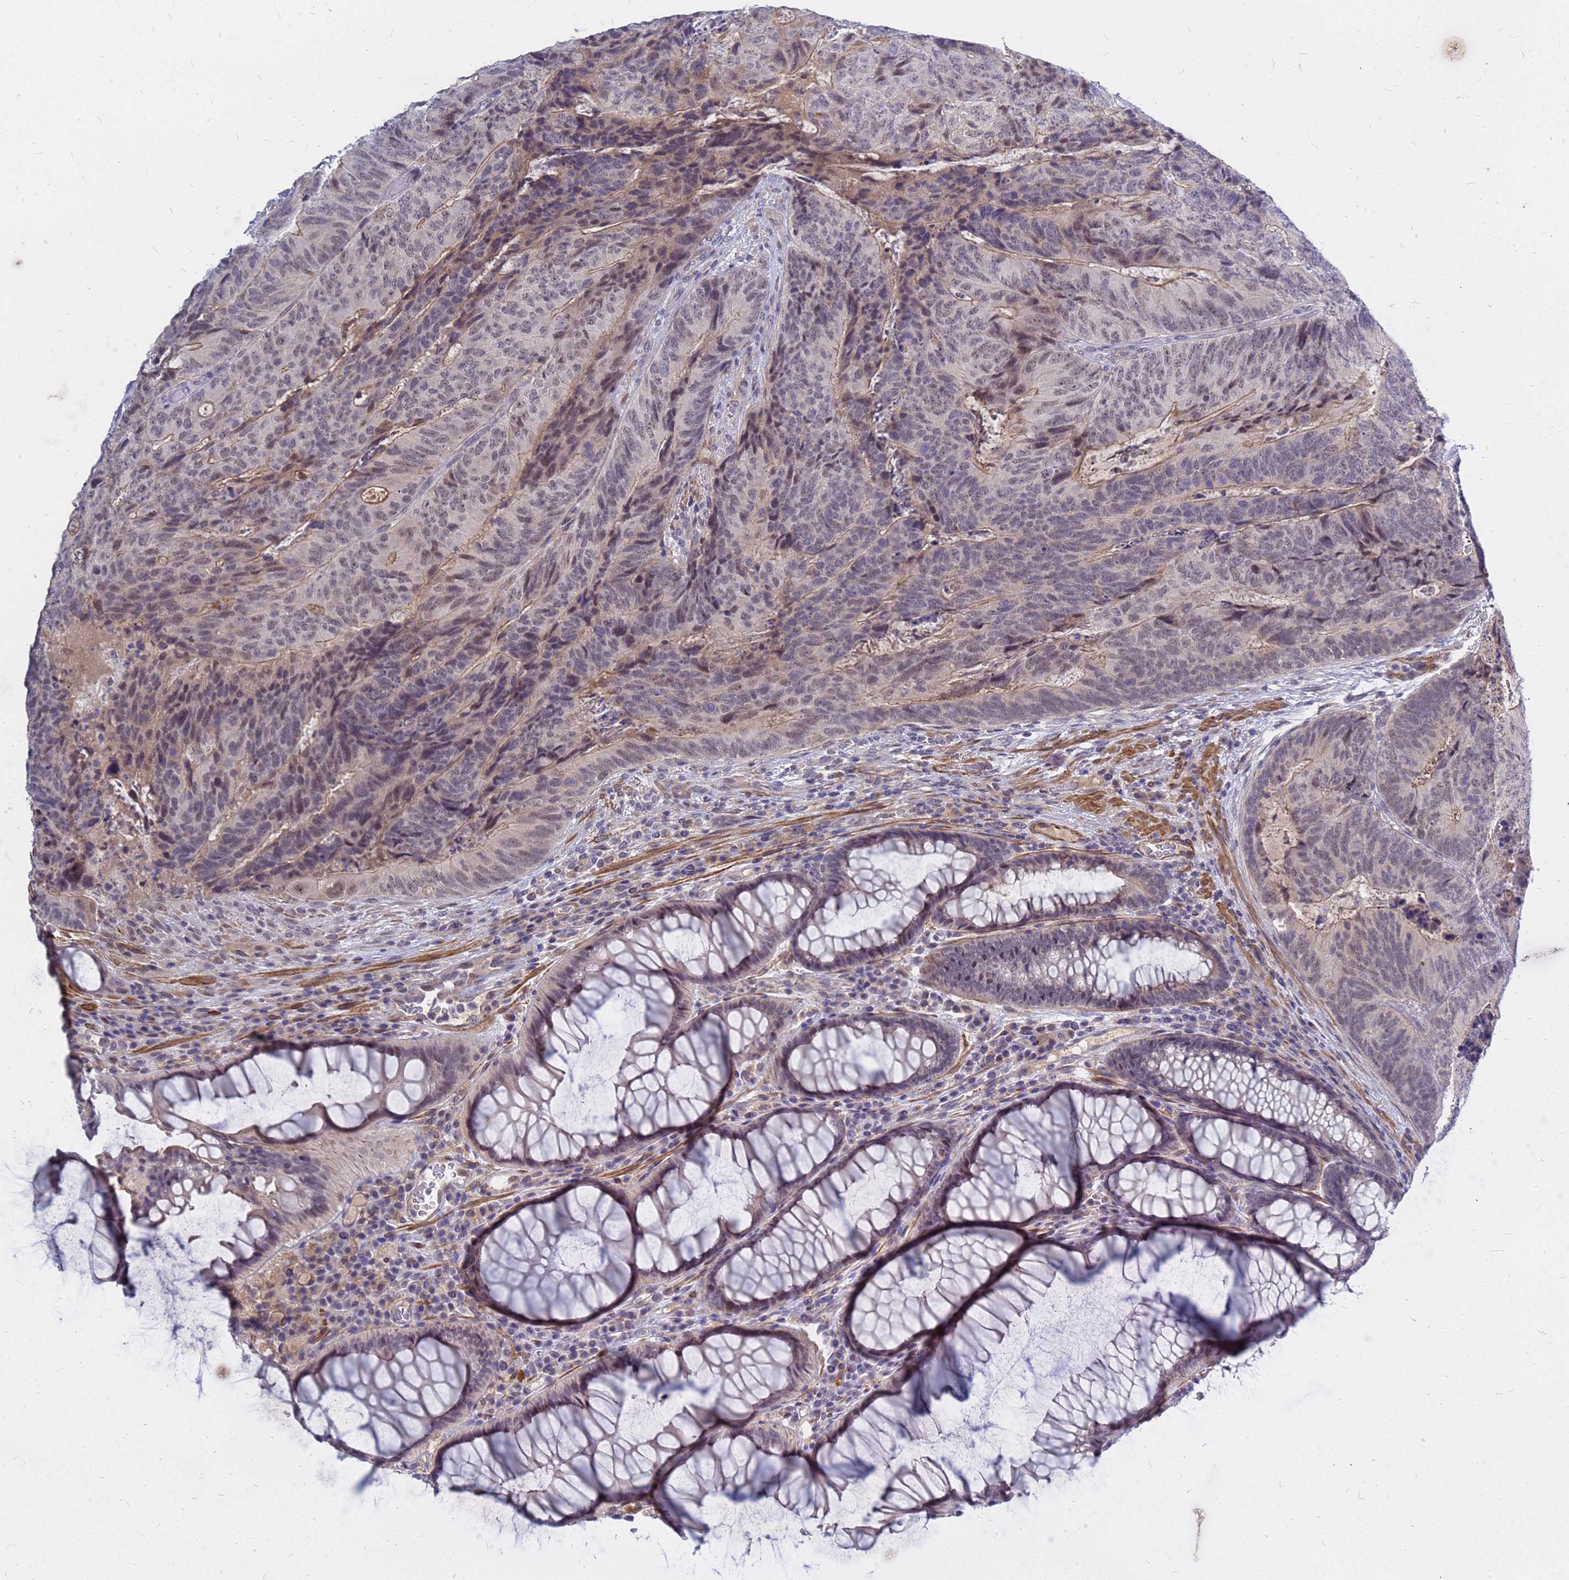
{"staining": {"intensity": "weak", "quantity": "25%-75%", "location": "nuclear"}, "tissue": "colorectal cancer", "cell_type": "Tumor cells", "image_type": "cancer", "snomed": [{"axis": "morphology", "description": "Adenocarcinoma, NOS"}, {"axis": "topography", "description": "Colon"}], "caption": "This histopathology image exhibits colorectal adenocarcinoma stained with immunohistochemistry to label a protein in brown. The nuclear of tumor cells show weak positivity for the protein. Nuclei are counter-stained blue.", "gene": "SRGAP3", "patient": {"sex": "female", "age": 67}}